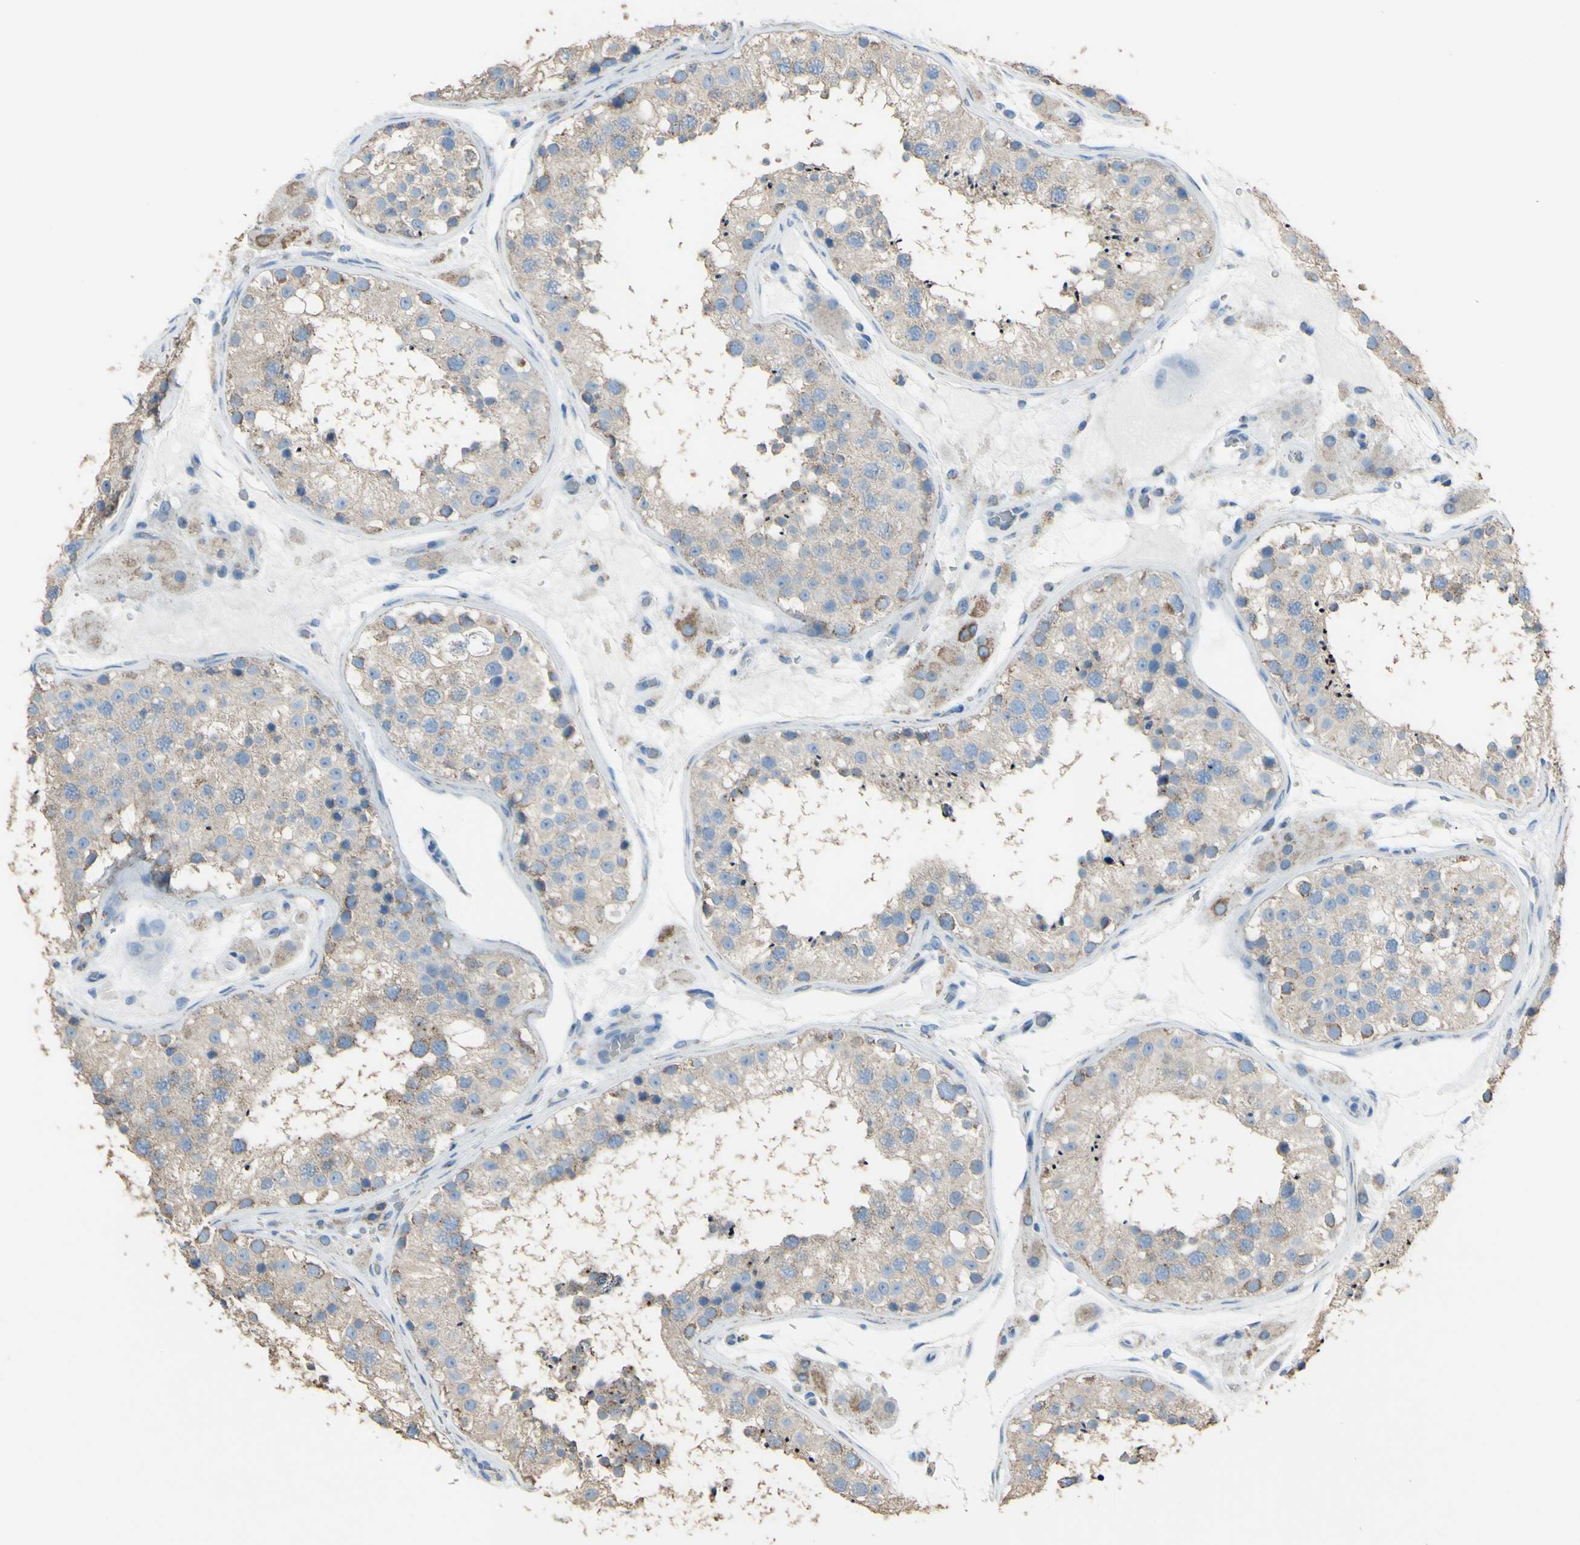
{"staining": {"intensity": "weak", "quantity": ">75%", "location": "cytoplasmic/membranous"}, "tissue": "testis", "cell_type": "Cells in seminiferous ducts", "image_type": "normal", "snomed": [{"axis": "morphology", "description": "Normal tissue, NOS"}, {"axis": "topography", "description": "Testis"}, {"axis": "topography", "description": "Epididymis"}], "caption": "Immunohistochemical staining of normal testis demonstrates low levels of weak cytoplasmic/membranous staining in approximately >75% of cells in seminiferous ducts. The protein is stained brown, and the nuclei are stained in blue (DAB IHC with brightfield microscopy, high magnification).", "gene": "CMKLR2", "patient": {"sex": "male", "age": 26}}